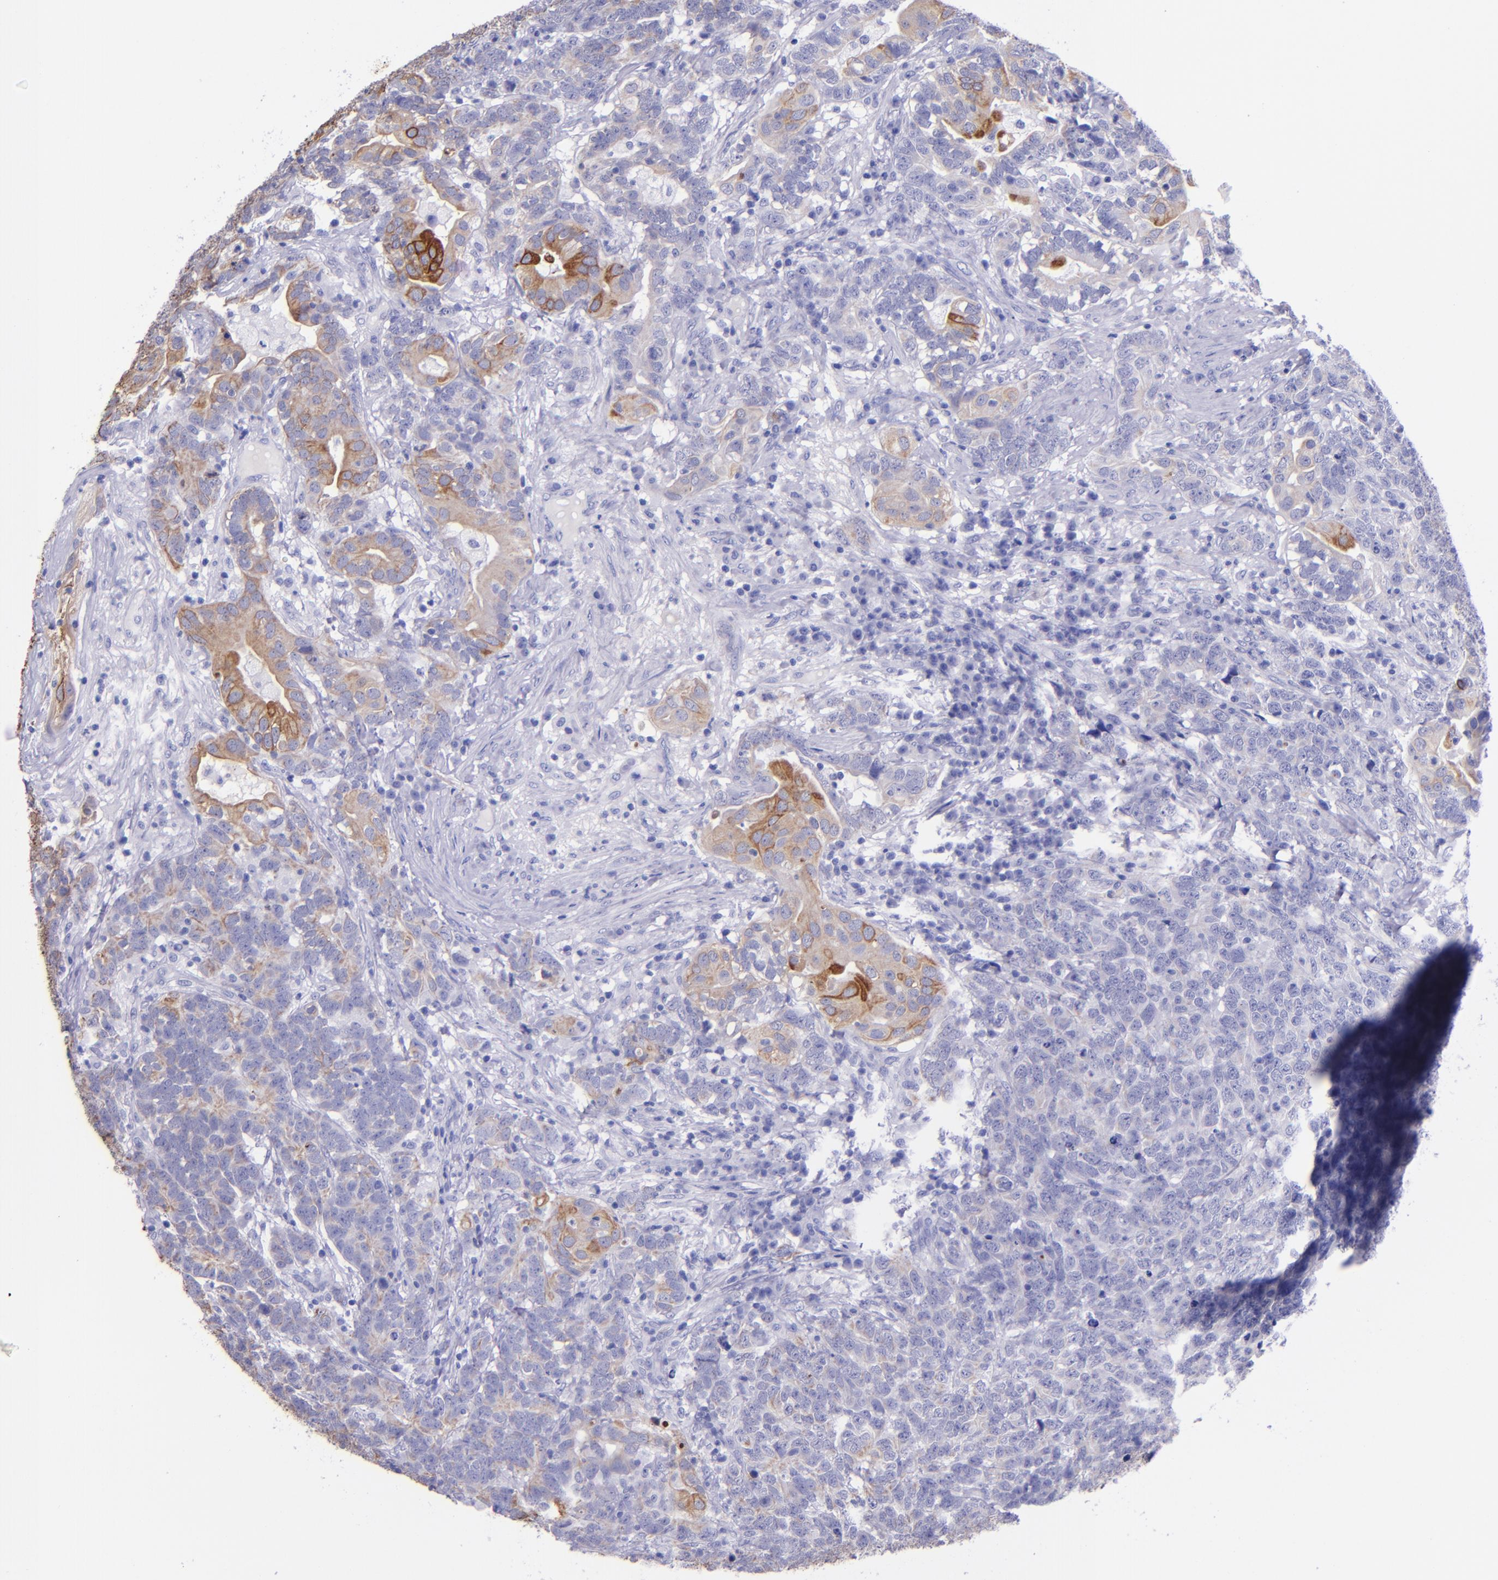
{"staining": {"intensity": "moderate", "quantity": "<25%", "location": "cytoplasmic/membranous"}, "tissue": "testis cancer", "cell_type": "Tumor cells", "image_type": "cancer", "snomed": [{"axis": "morphology", "description": "Carcinoma, Embryonal, NOS"}, {"axis": "topography", "description": "Testis"}], "caption": "Immunohistochemical staining of human testis embryonal carcinoma shows low levels of moderate cytoplasmic/membranous staining in approximately <25% of tumor cells.", "gene": "KRT4", "patient": {"sex": "male", "age": 26}}